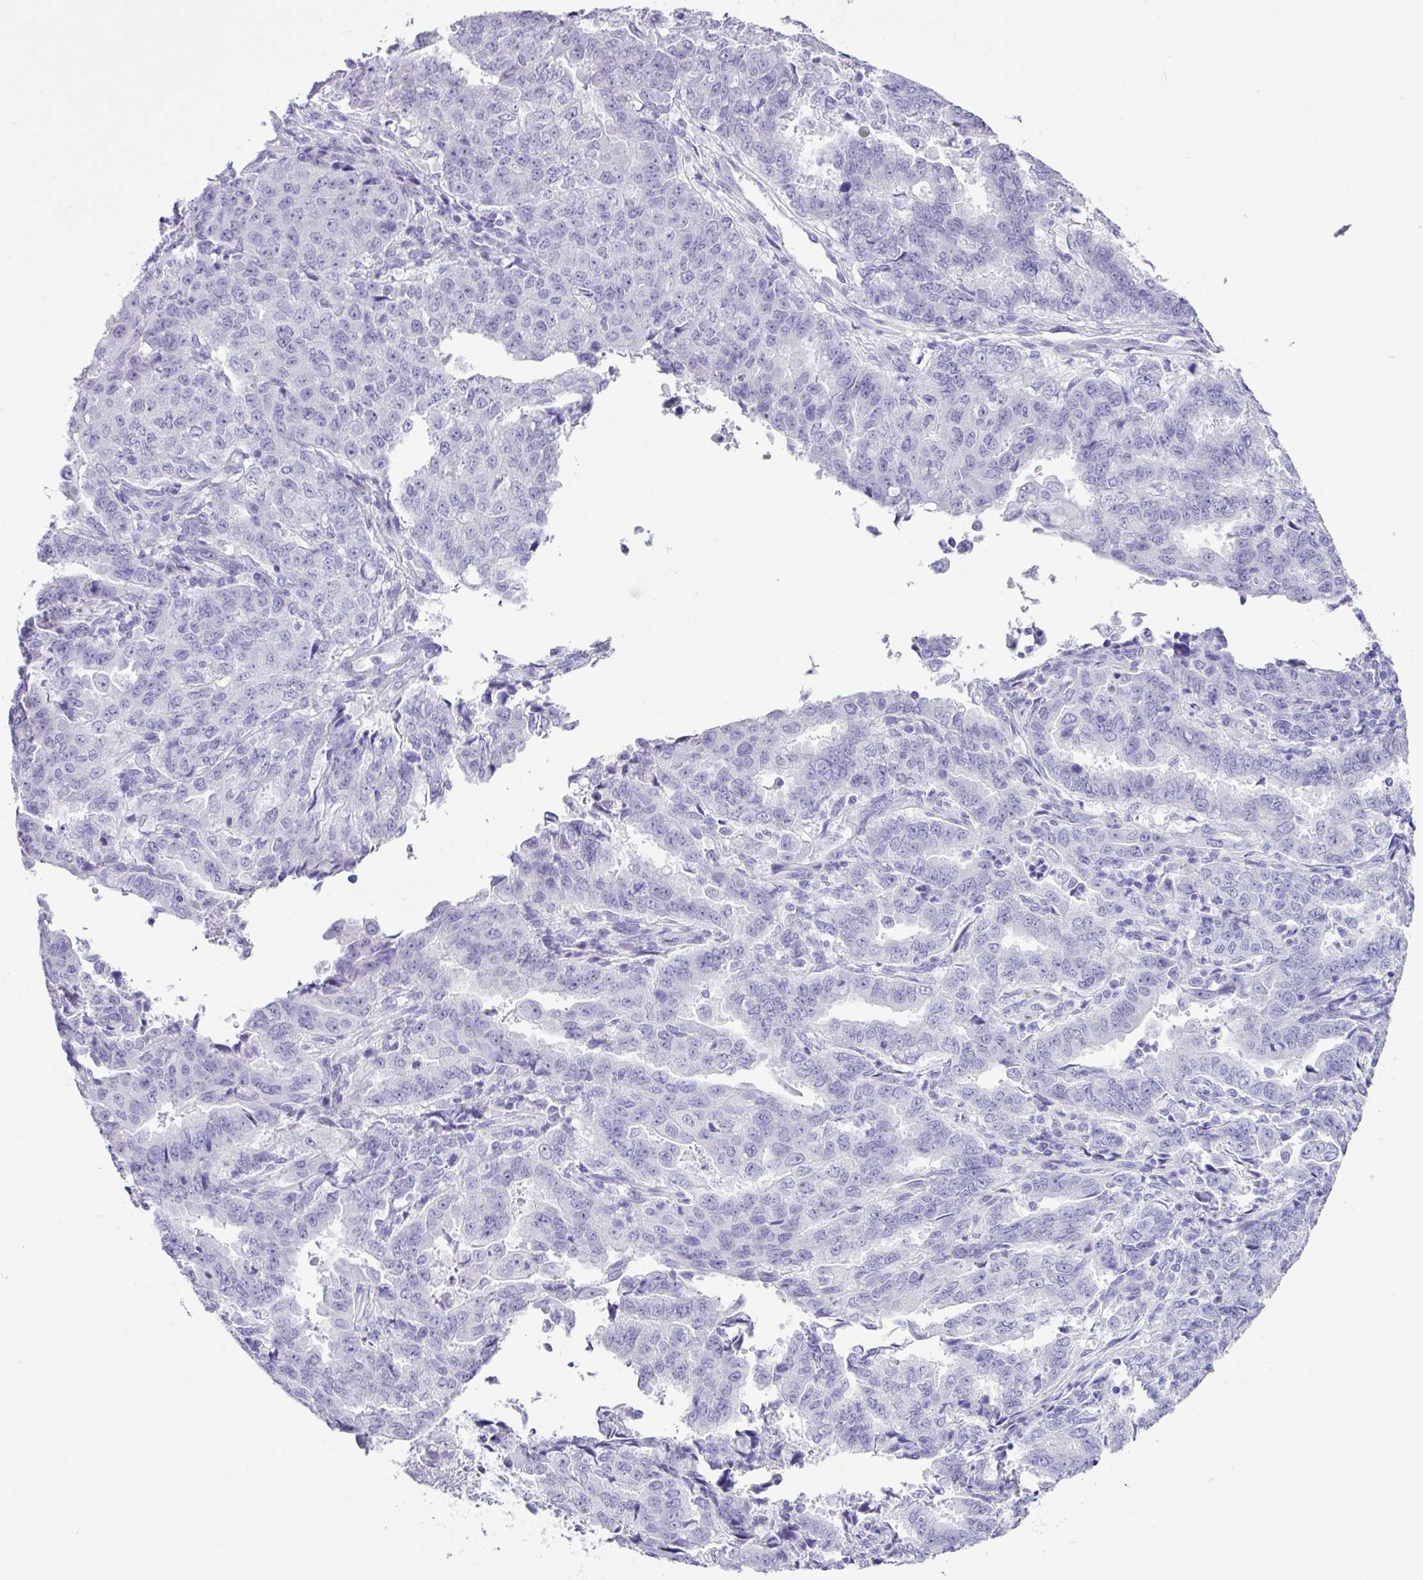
{"staining": {"intensity": "negative", "quantity": "none", "location": "none"}, "tissue": "endometrial cancer", "cell_type": "Tumor cells", "image_type": "cancer", "snomed": [{"axis": "morphology", "description": "Adenocarcinoma, NOS"}, {"axis": "topography", "description": "Endometrium"}], "caption": "Endometrial adenocarcinoma was stained to show a protein in brown. There is no significant positivity in tumor cells. Nuclei are stained in blue.", "gene": "ZG16", "patient": {"sex": "female", "age": 50}}